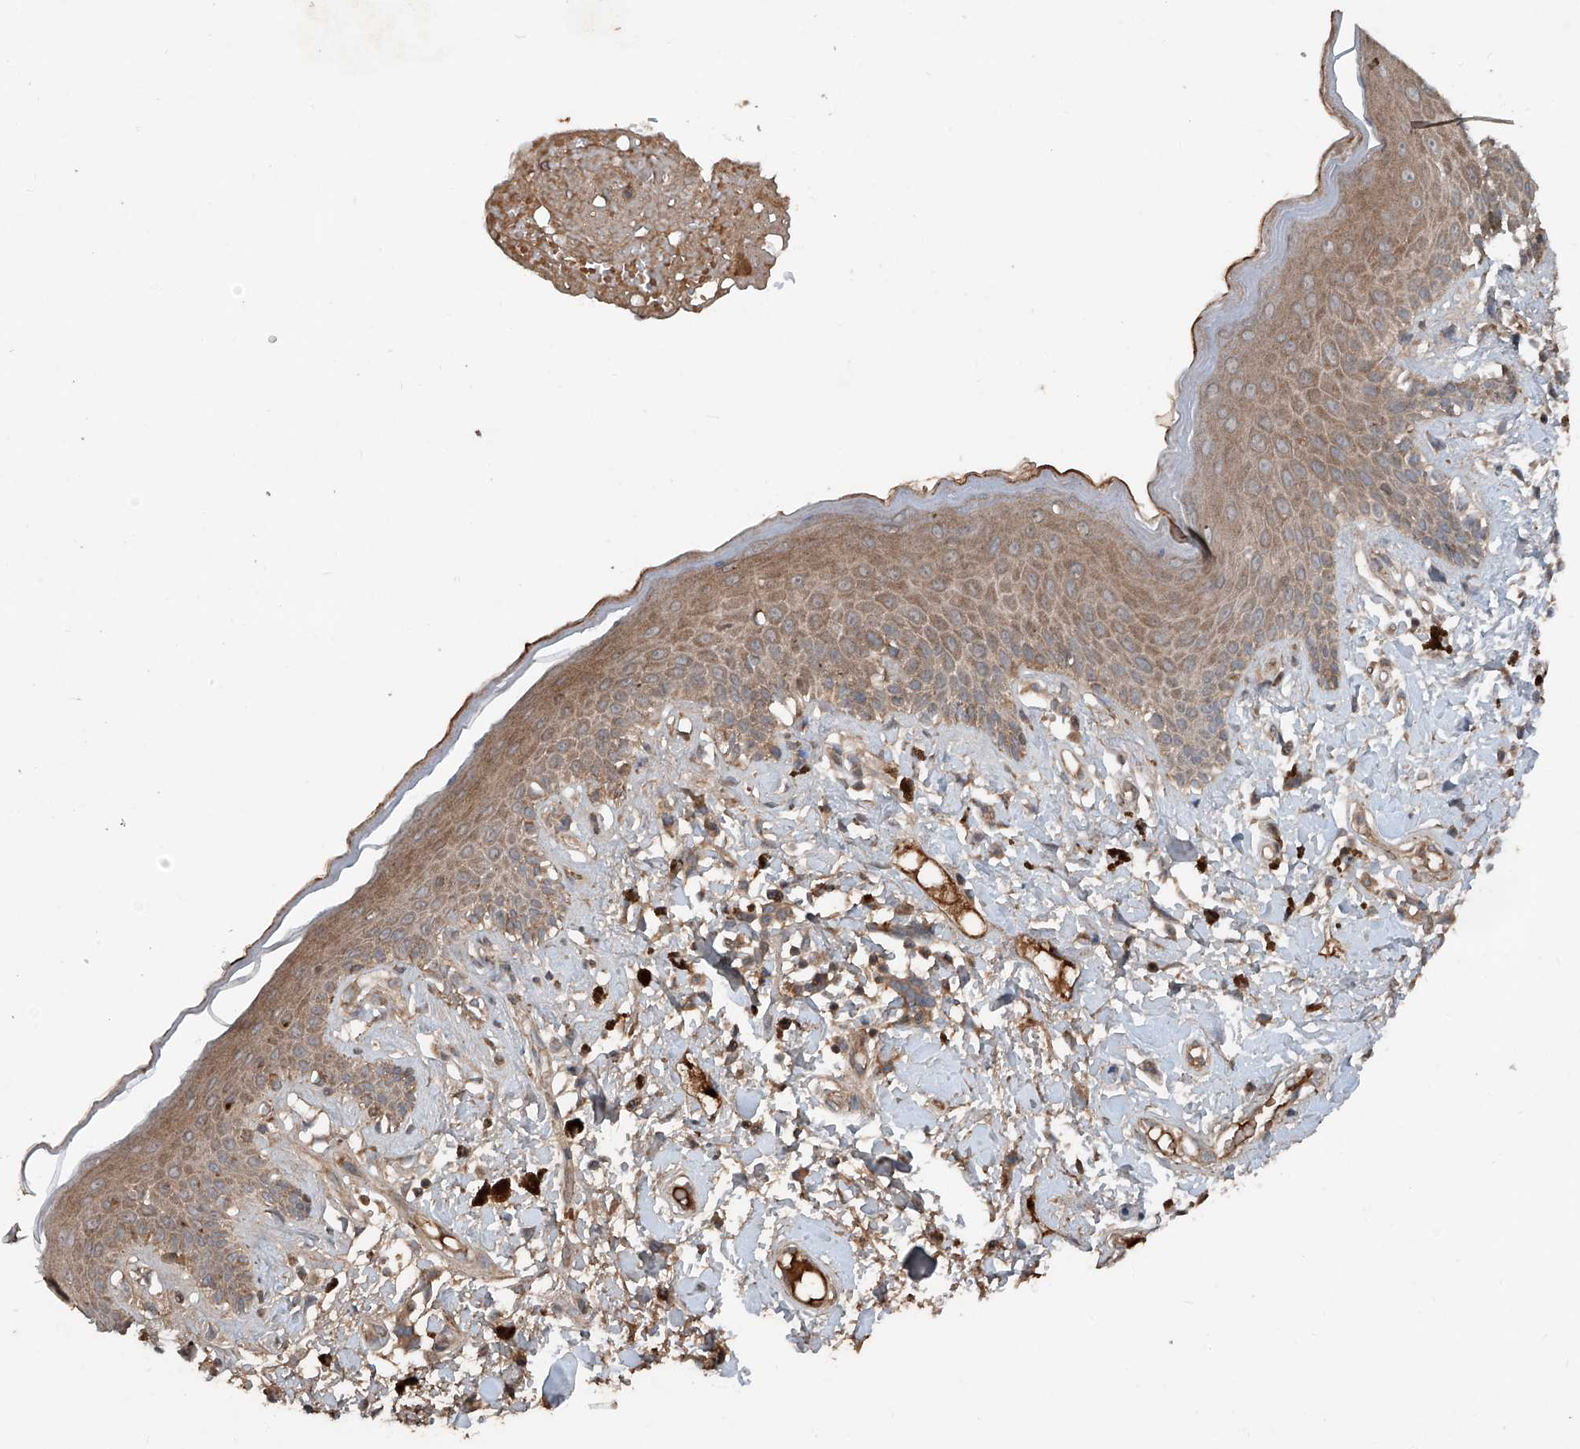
{"staining": {"intensity": "moderate", "quantity": ">75%", "location": "cytoplasmic/membranous"}, "tissue": "skin", "cell_type": "Epidermal cells", "image_type": "normal", "snomed": [{"axis": "morphology", "description": "Normal tissue, NOS"}, {"axis": "topography", "description": "Anal"}], "caption": "Moderate cytoplasmic/membranous protein positivity is present in approximately >75% of epidermal cells in skin.", "gene": "ADAM23", "patient": {"sex": "female", "age": 78}}